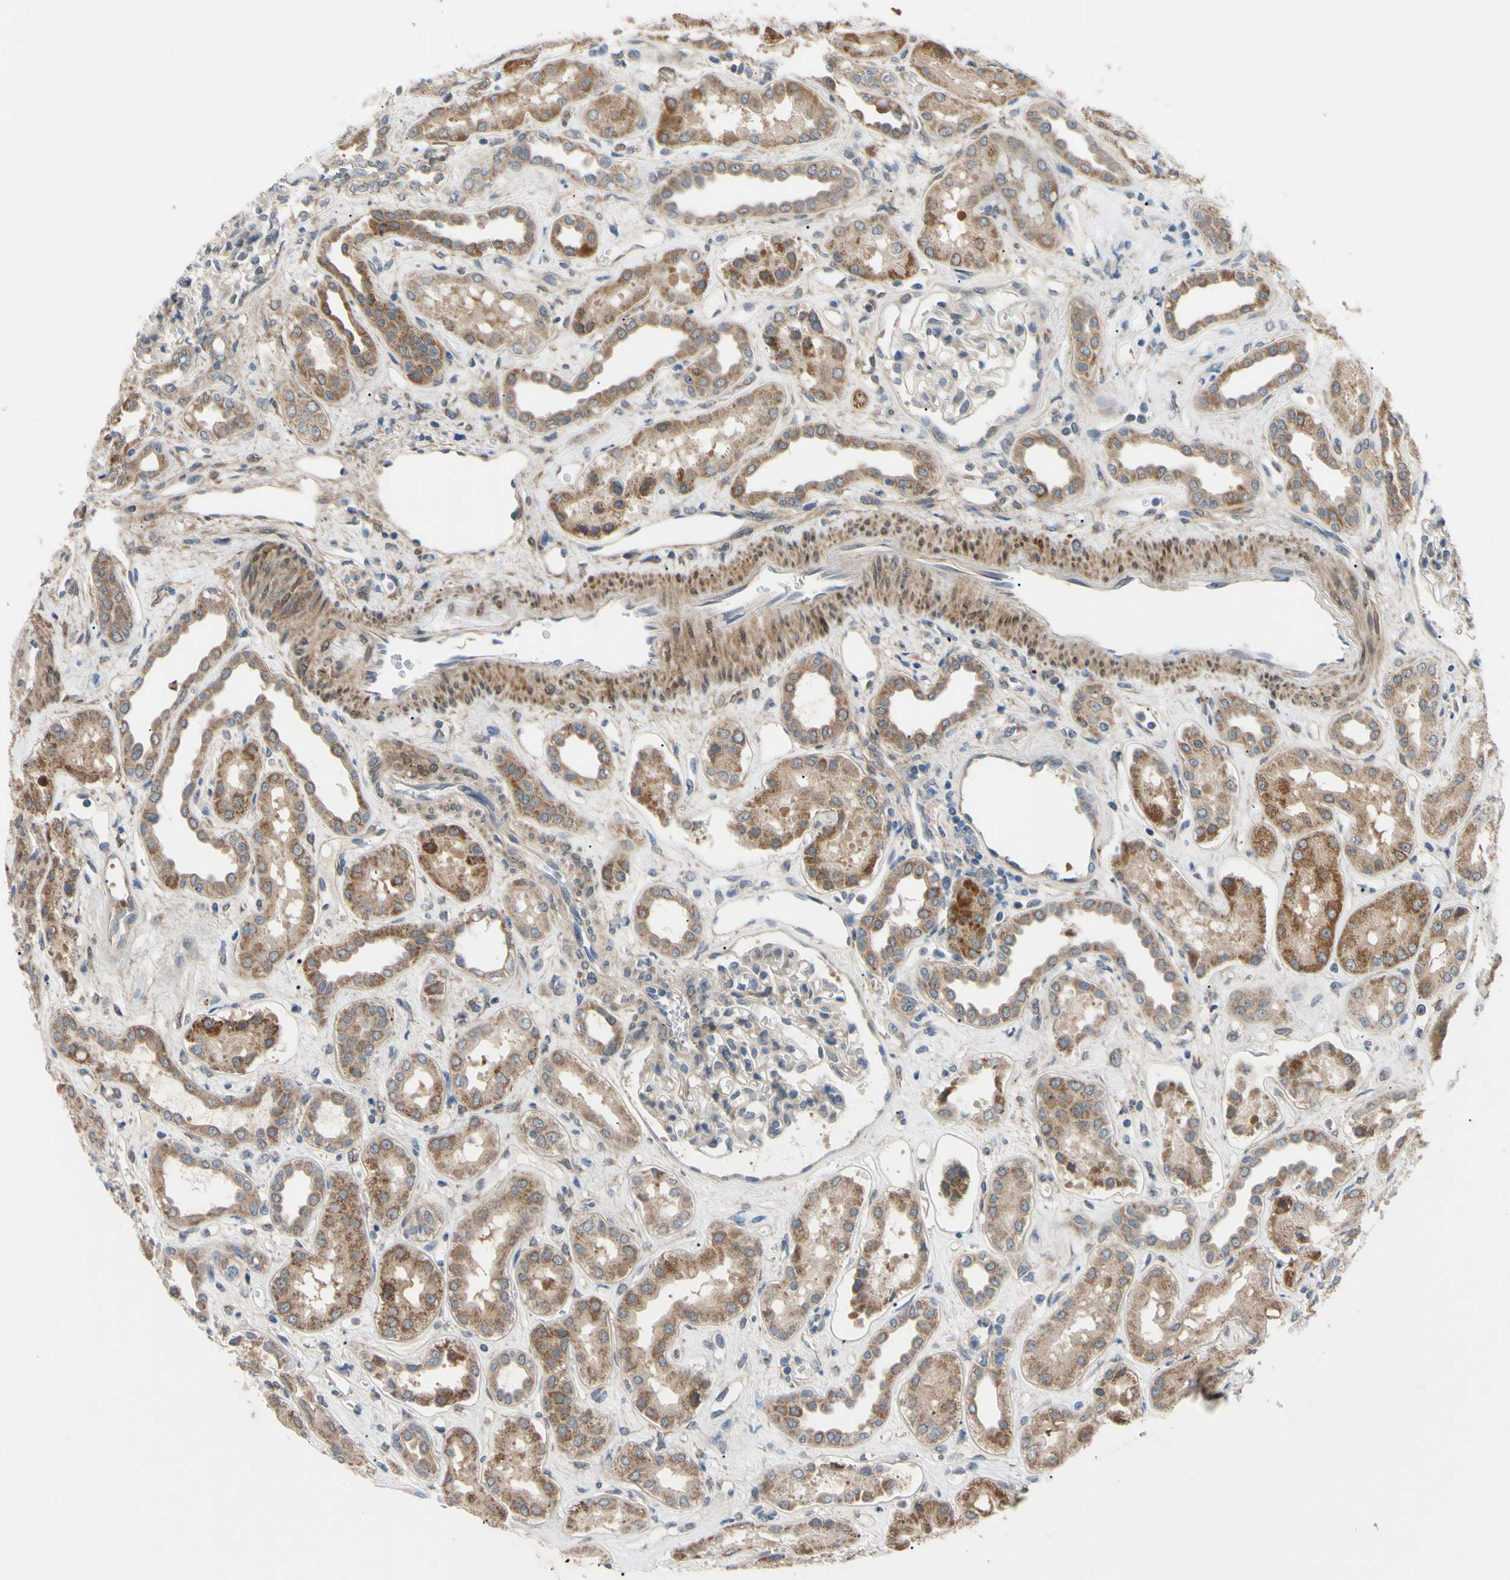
{"staining": {"intensity": "weak", "quantity": "<25%", "location": "cytoplasmic/membranous"}, "tissue": "kidney", "cell_type": "Cells in glomeruli", "image_type": "normal", "snomed": [{"axis": "morphology", "description": "Normal tissue, NOS"}, {"axis": "topography", "description": "Kidney"}], "caption": "An immunohistochemistry (IHC) micrograph of normal kidney is shown. There is no staining in cells in glomeruli of kidney. Brightfield microscopy of immunohistochemistry stained with DAB (3,3'-diaminobenzidine) (brown) and hematoxylin (blue), captured at high magnification.", "gene": "SVIL", "patient": {"sex": "male", "age": 59}}